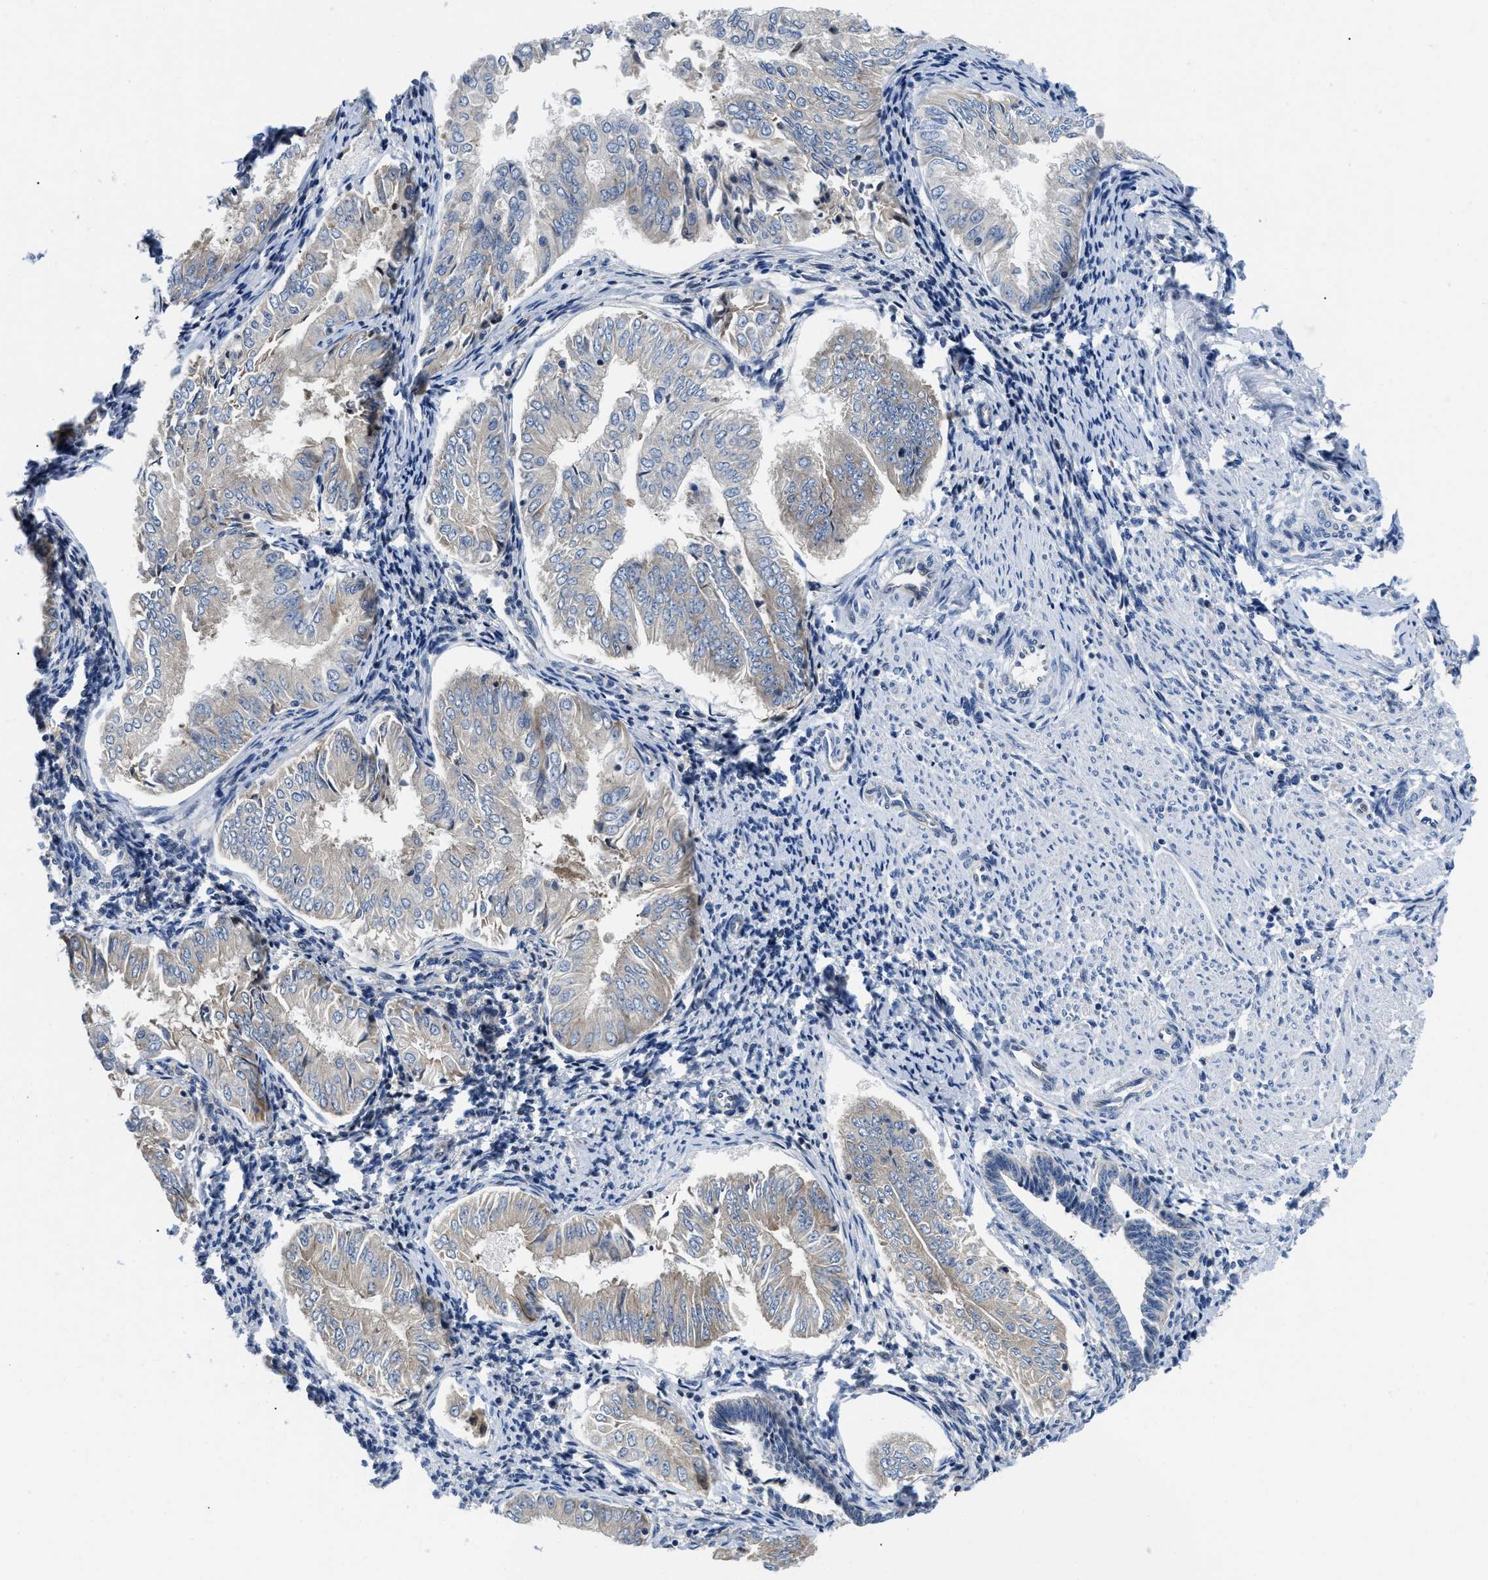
{"staining": {"intensity": "negative", "quantity": "none", "location": "none"}, "tissue": "endometrial cancer", "cell_type": "Tumor cells", "image_type": "cancer", "snomed": [{"axis": "morphology", "description": "Adenocarcinoma, NOS"}, {"axis": "topography", "description": "Endometrium"}], "caption": "Tumor cells are negative for brown protein staining in endometrial adenocarcinoma.", "gene": "IKBKE", "patient": {"sex": "female", "age": 53}}